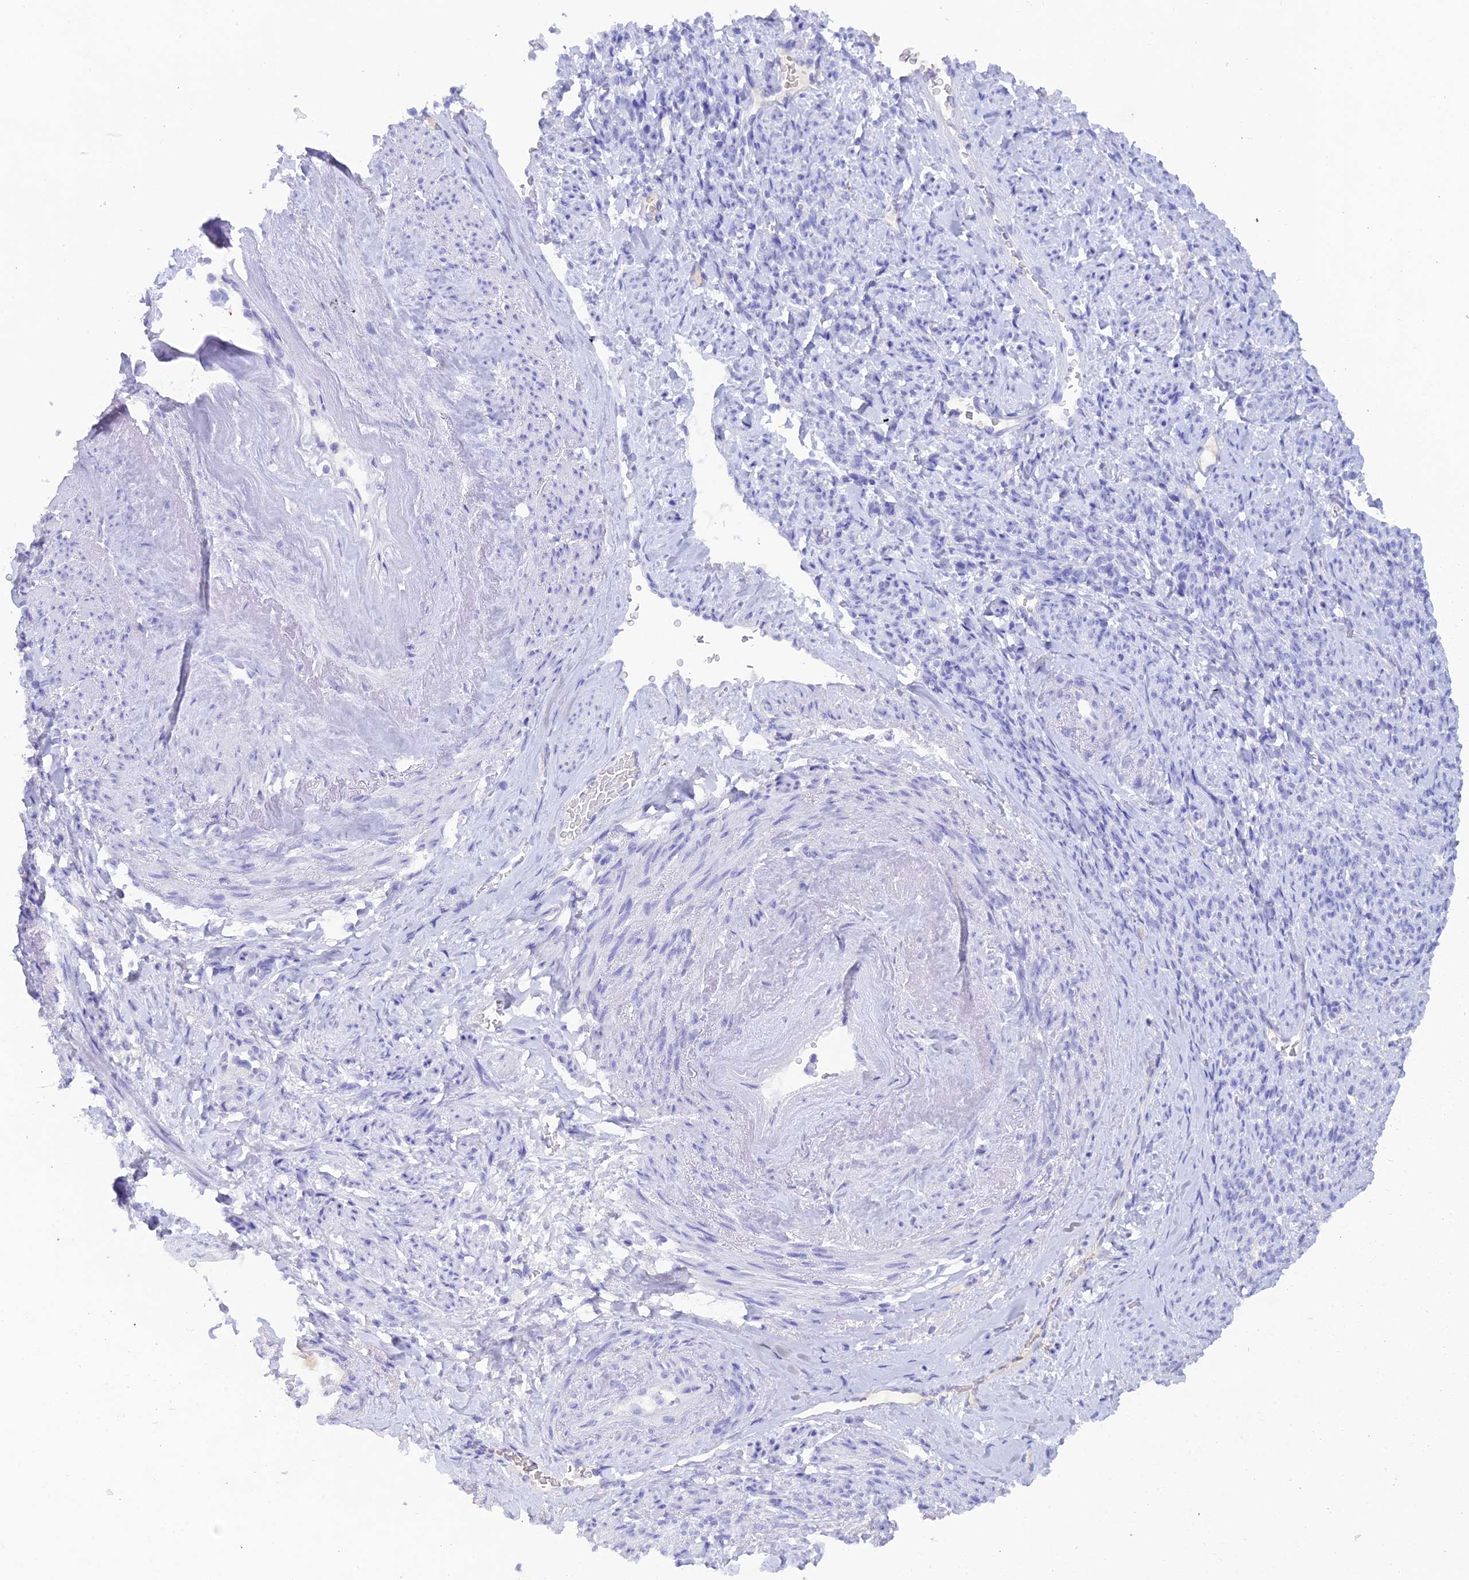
{"staining": {"intensity": "negative", "quantity": "none", "location": "none"}, "tissue": "endometrial cancer", "cell_type": "Tumor cells", "image_type": "cancer", "snomed": [{"axis": "morphology", "description": "Adenocarcinoma, NOS"}, {"axis": "topography", "description": "Endometrium"}], "caption": "The photomicrograph displays no significant staining in tumor cells of endometrial cancer (adenocarcinoma). (Brightfield microscopy of DAB IHC at high magnification).", "gene": "REG1A", "patient": {"sex": "female", "age": 70}}